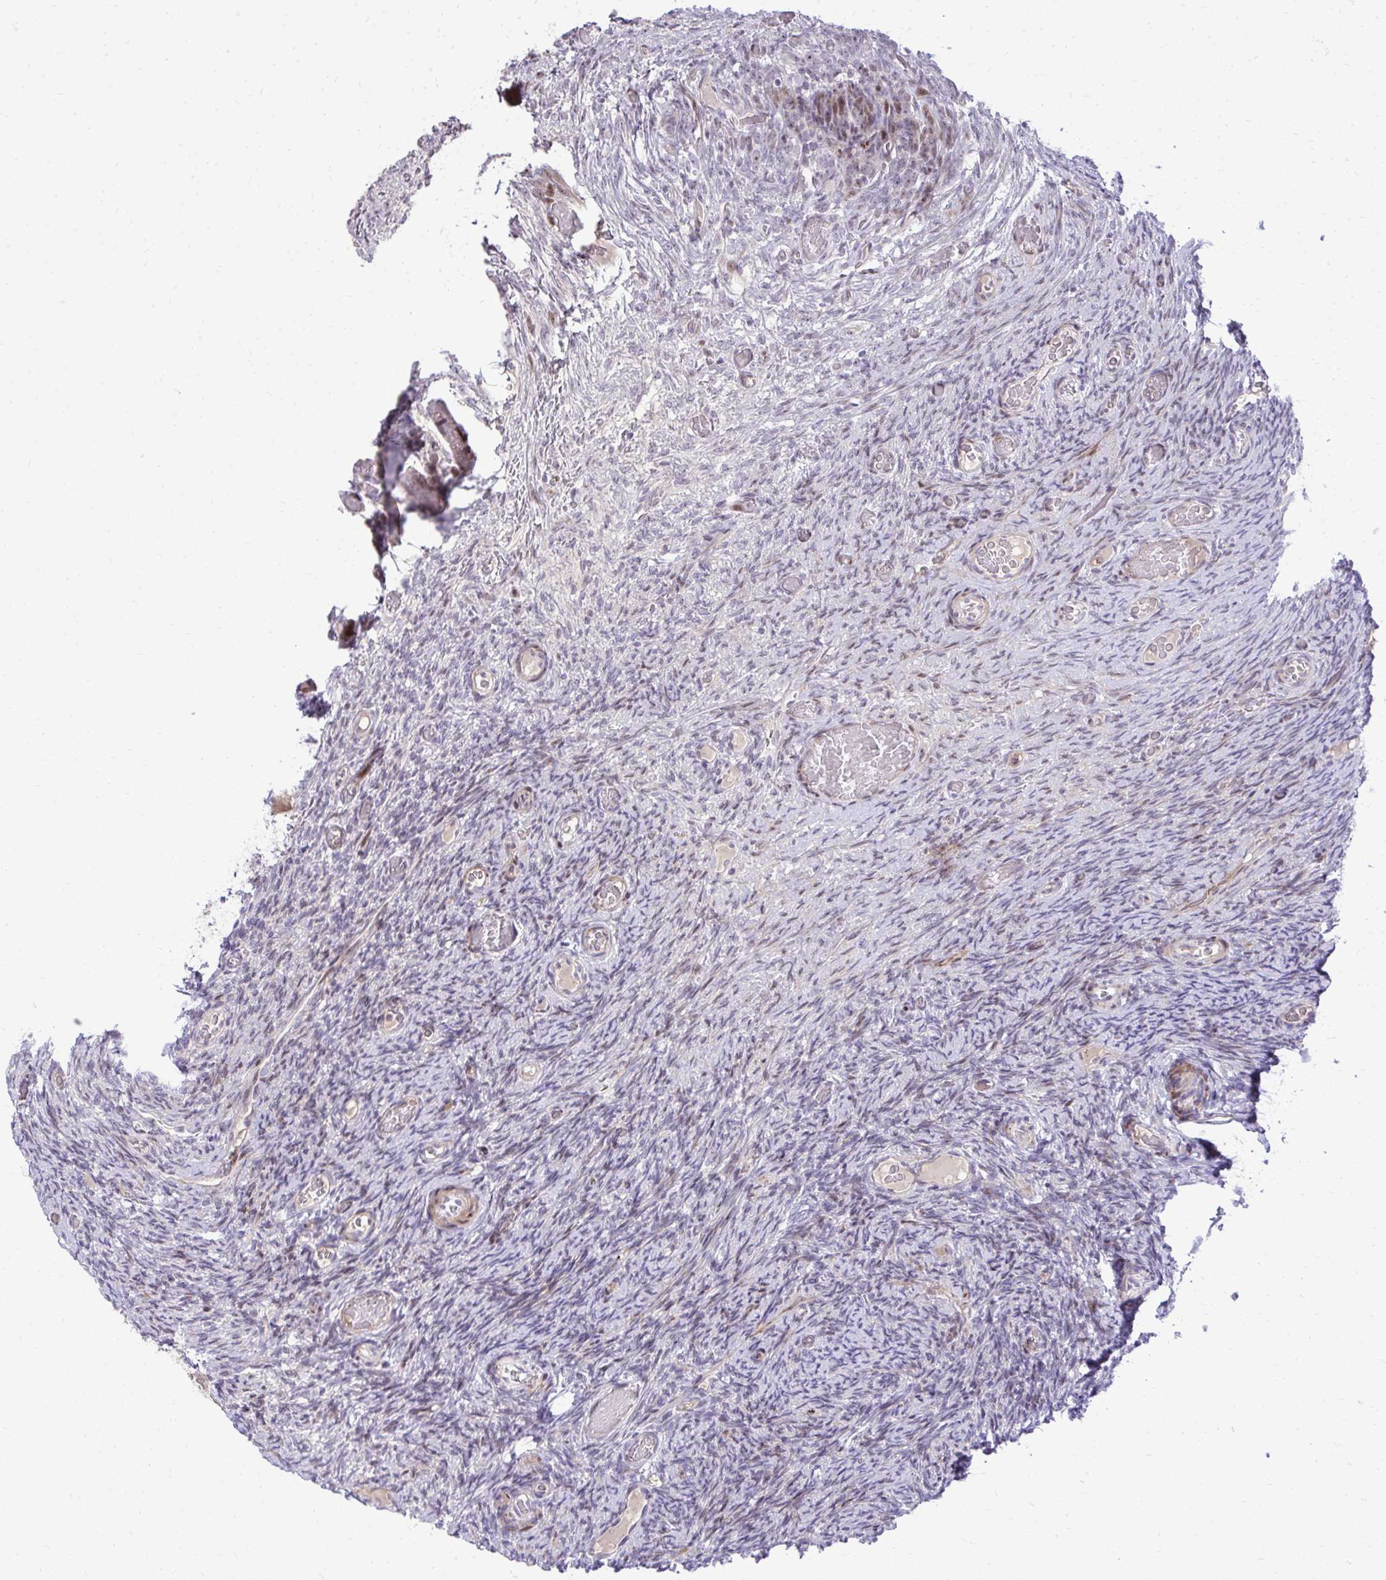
{"staining": {"intensity": "negative", "quantity": "none", "location": "none"}, "tissue": "ovary", "cell_type": "Ovarian stroma cells", "image_type": "normal", "snomed": [{"axis": "morphology", "description": "Normal tissue, NOS"}, {"axis": "topography", "description": "Ovary"}], "caption": "There is no significant positivity in ovarian stroma cells of ovary.", "gene": "DLX4", "patient": {"sex": "female", "age": 34}}